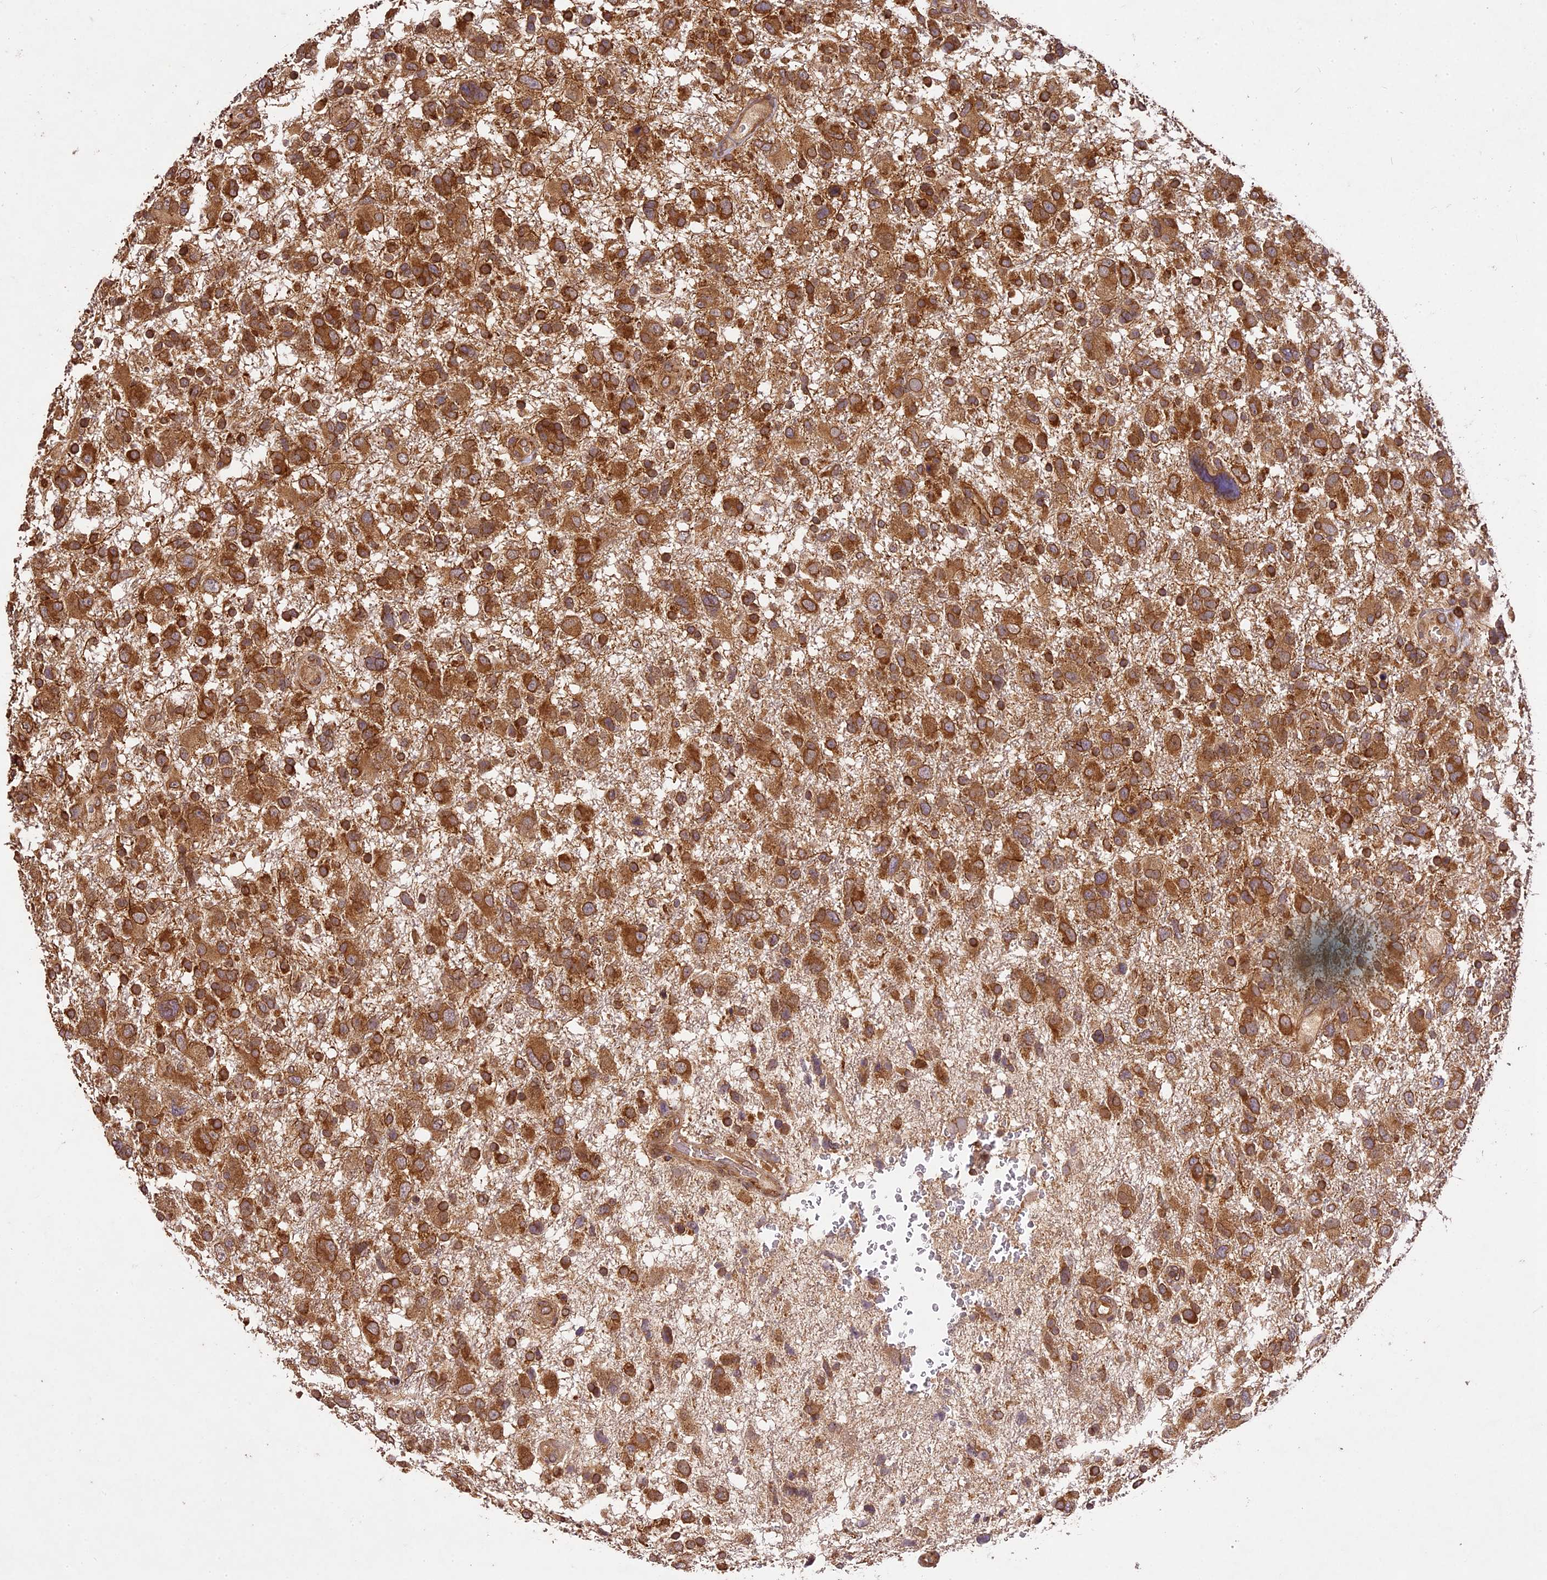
{"staining": {"intensity": "moderate", "quantity": ">75%", "location": "cytoplasmic/membranous"}, "tissue": "glioma", "cell_type": "Tumor cells", "image_type": "cancer", "snomed": [{"axis": "morphology", "description": "Glioma, malignant, High grade"}, {"axis": "topography", "description": "Brain"}], "caption": "Human glioma stained with a brown dye displays moderate cytoplasmic/membranous positive expression in about >75% of tumor cells.", "gene": "BRAP", "patient": {"sex": "male", "age": 61}}